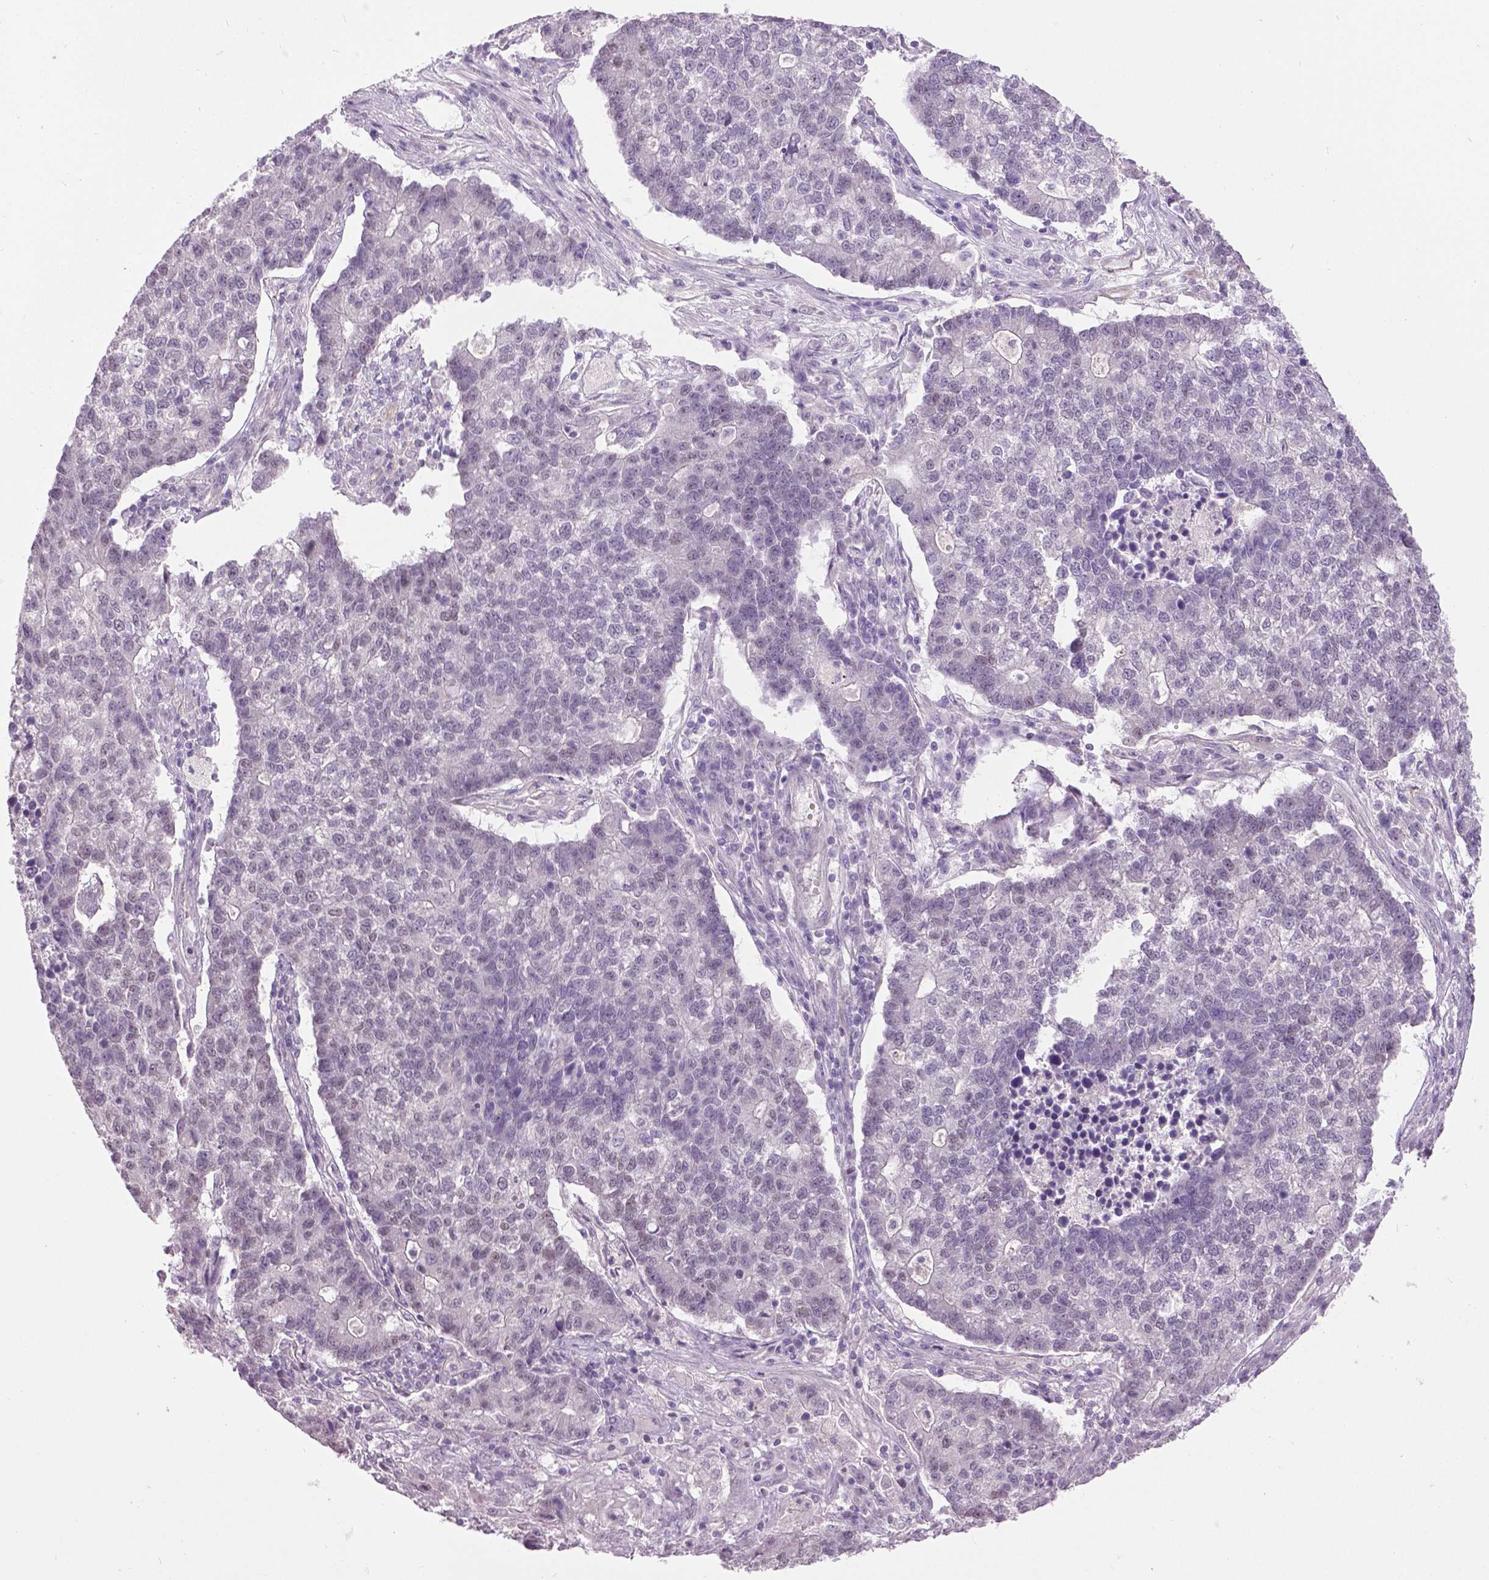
{"staining": {"intensity": "negative", "quantity": "none", "location": "none"}, "tissue": "lung cancer", "cell_type": "Tumor cells", "image_type": "cancer", "snomed": [{"axis": "morphology", "description": "Adenocarcinoma, NOS"}, {"axis": "topography", "description": "Lung"}], "caption": "A histopathology image of human lung adenocarcinoma is negative for staining in tumor cells. (IHC, brightfield microscopy, high magnification).", "gene": "FOXA1", "patient": {"sex": "male", "age": 57}}